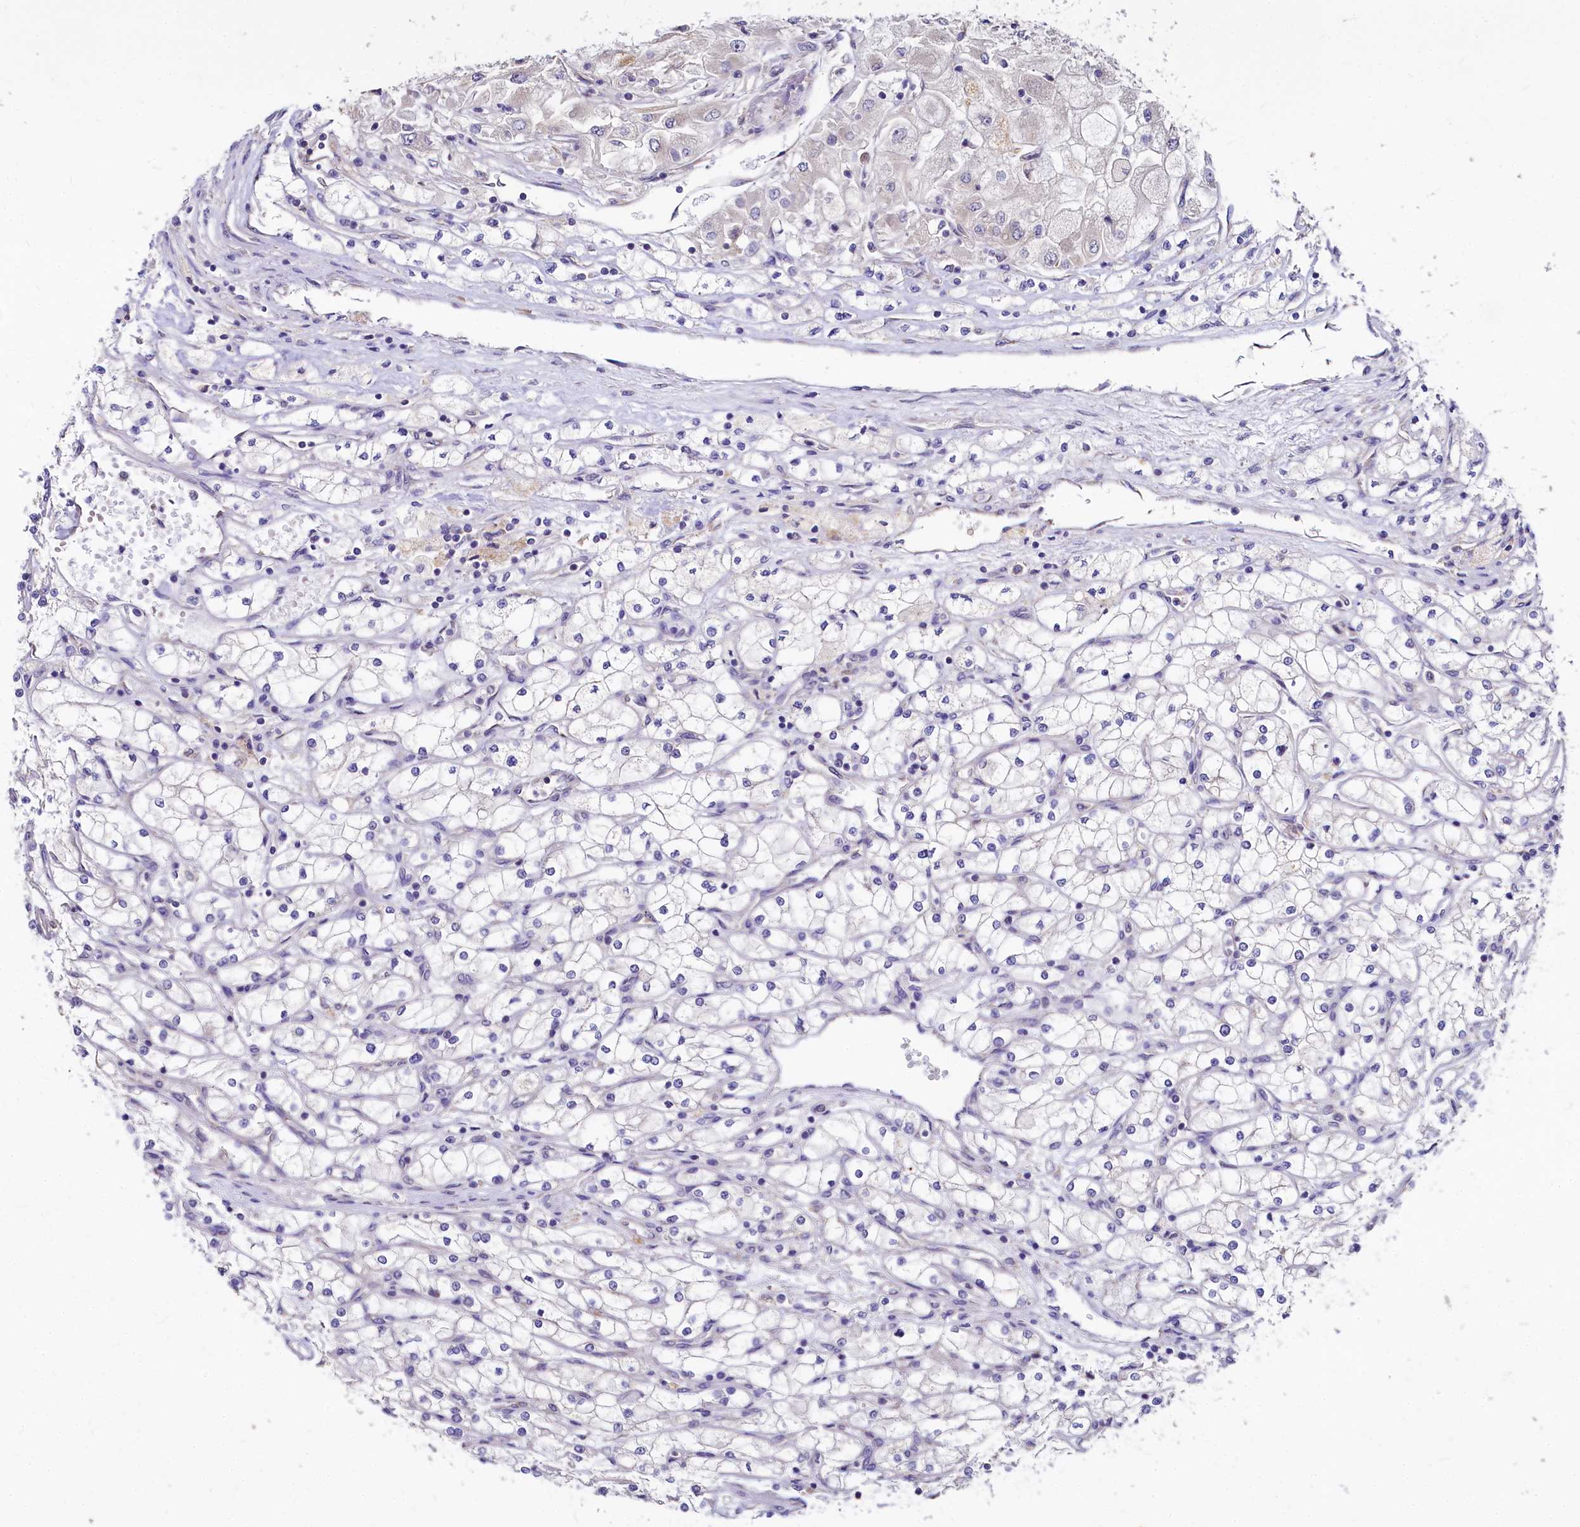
{"staining": {"intensity": "negative", "quantity": "none", "location": "none"}, "tissue": "renal cancer", "cell_type": "Tumor cells", "image_type": "cancer", "snomed": [{"axis": "morphology", "description": "Adenocarcinoma, NOS"}, {"axis": "topography", "description": "Kidney"}], "caption": "This histopathology image is of renal cancer (adenocarcinoma) stained with IHC to label a protein in brown with the nuclei are counter-stained blue. There is no positivity in tumor cells.", "gene": "EIF2B2", "patient": {"sex": "male", "age": 80}}